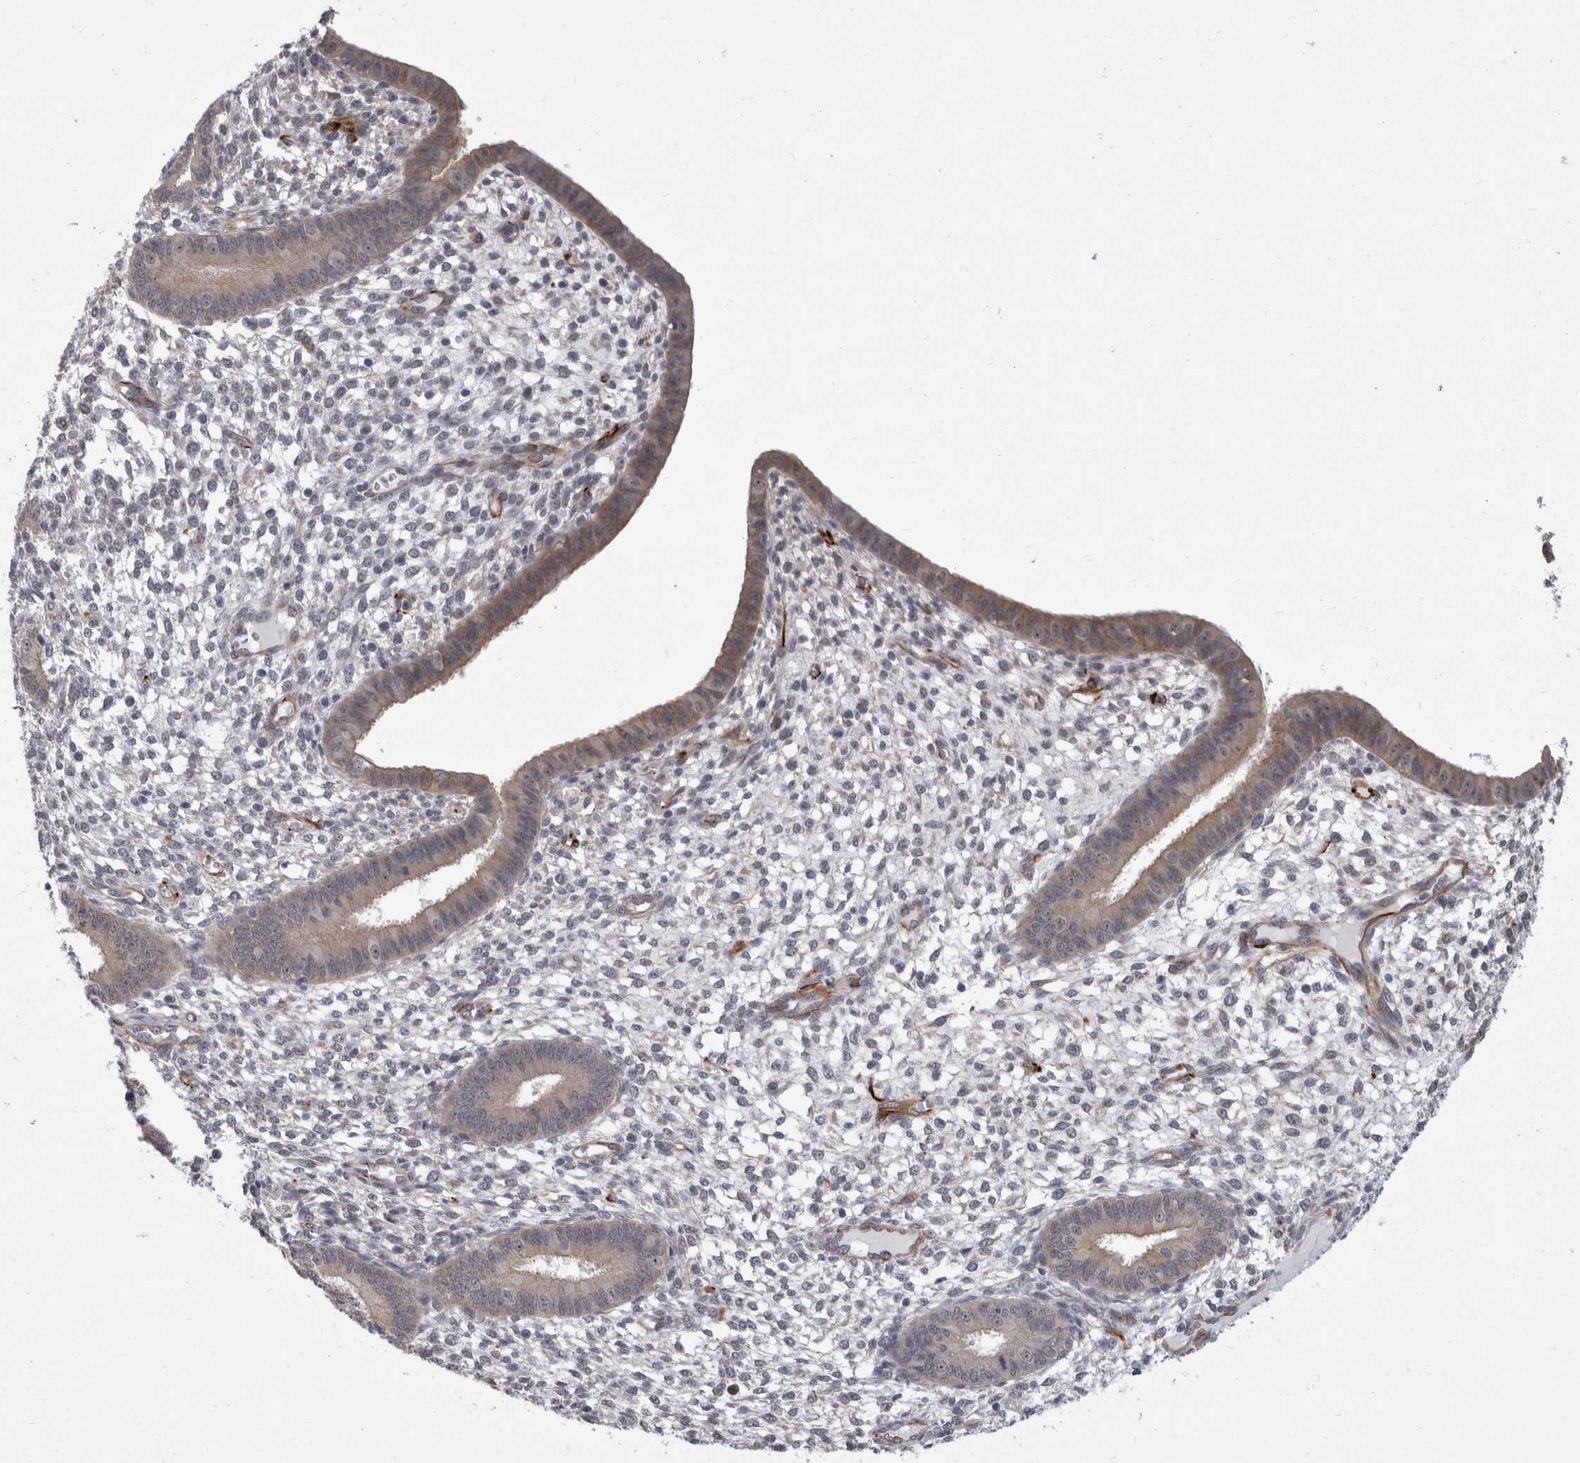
{"staining": {"intensity": "negative", "quantity": "none", "location": "none"}, "tissue": "endometrium", "cell_type": "Cells in endometrial stroma", "image_type": "normal", "snomed": [{"axis": "morphology", "description": "Normal tissue, NOS"}, {"axis": "topography", "description": "Endometrium"}], "caption": "High power microscopy micrograph of an immunohistochemistry photomicrograph of benign endometrium, revealing no significant positivity in cells in endometrial stroma.", "gene": "FAM83H", "patient": {"sex": "female", "age": 46}}